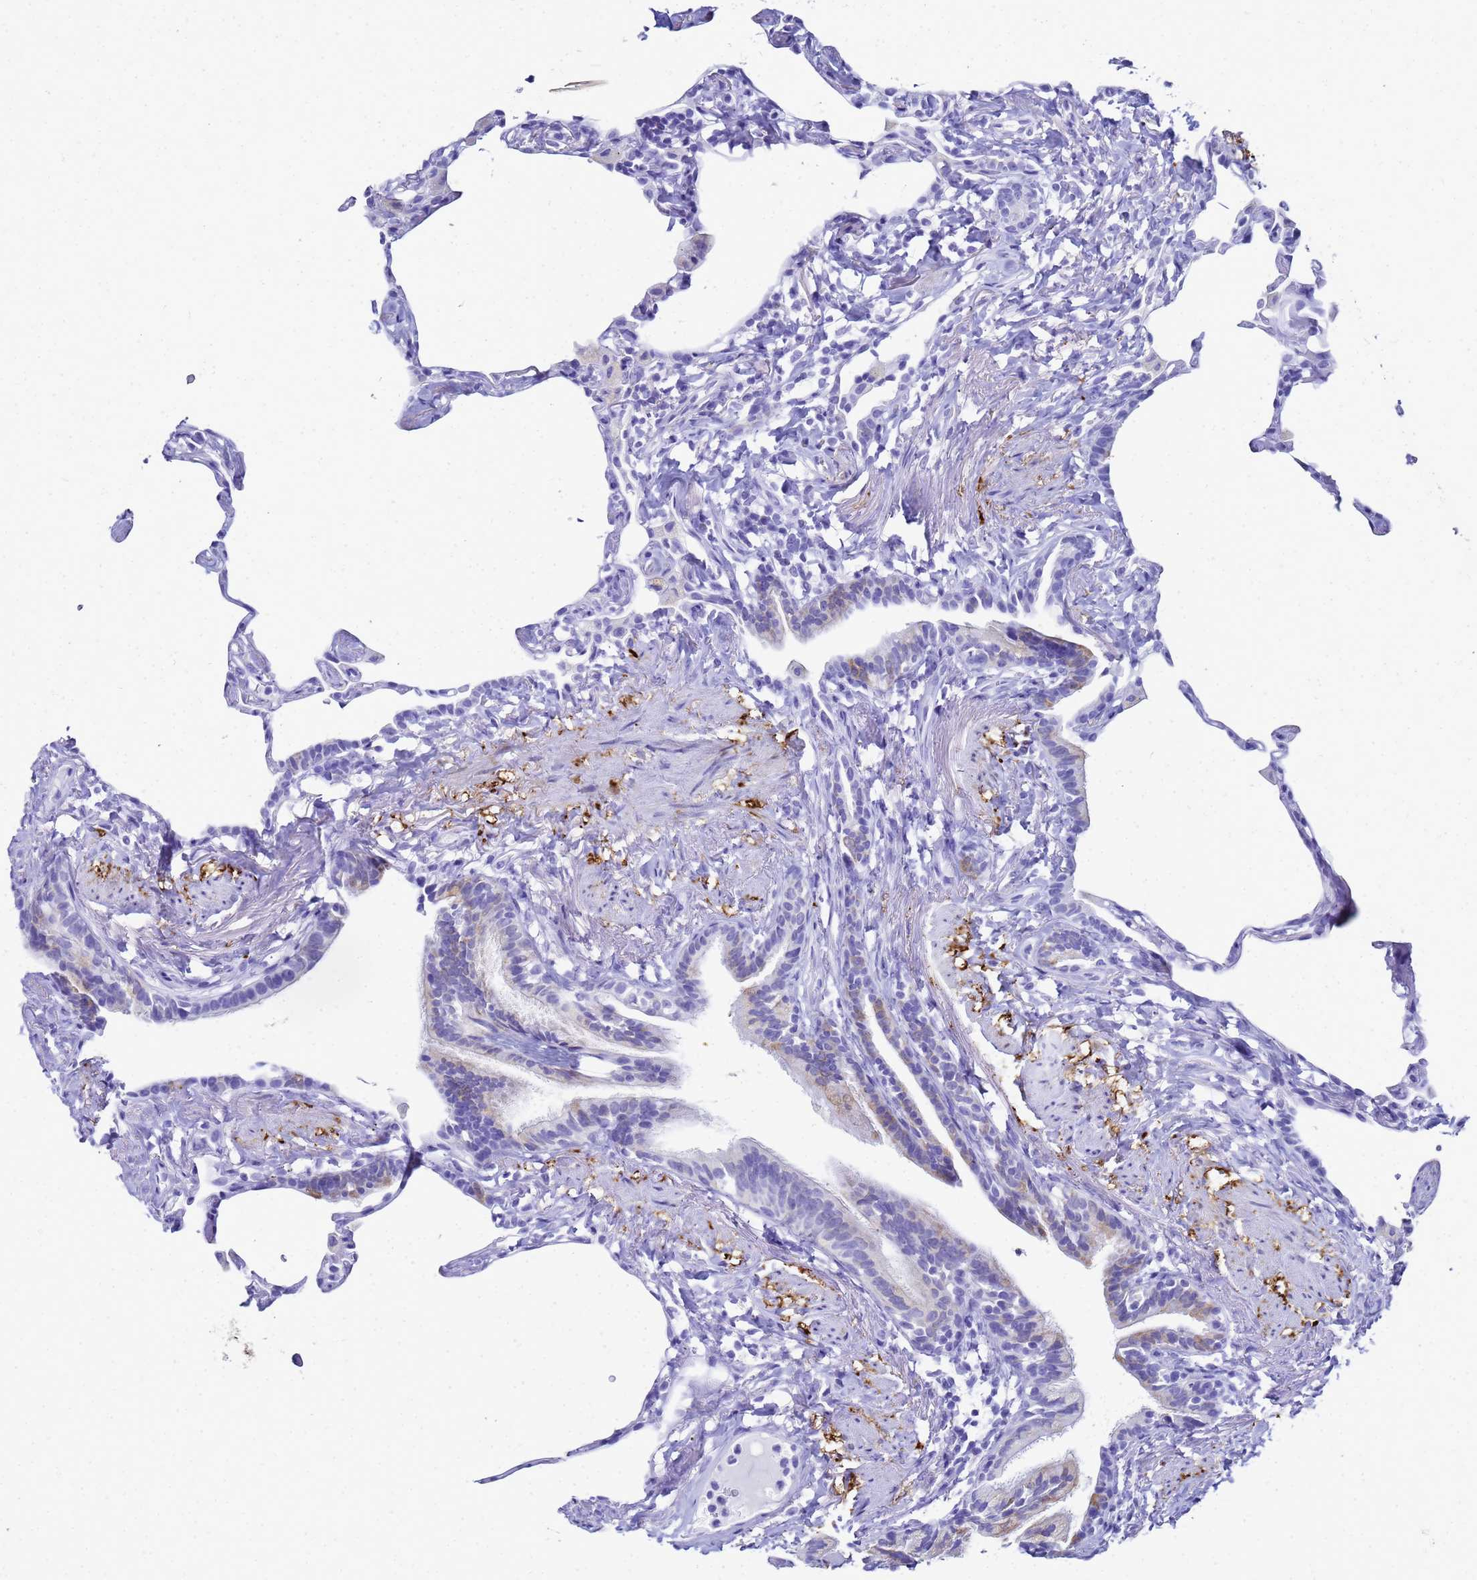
{"staining": {"intensity": "negative", "quantity": "none", "location": "none"}, "tissue": "lung", "cell_type": "Alveolar cells", "image_type": "normal", "snomed": [{"axis": "morphology", "description": "Normal tissue, NOS"}, {"axis": "topography", "description": "Lung"}], "caption": "Image shows no protein staining in alveolar cells of unremarkable lung. (DAB (3,3'-diaminobenzidine) IHC visualized using brightfield microscopy, high magnification).", "gene": "CKB", "patient": {"sex": "male", "age": 65}}